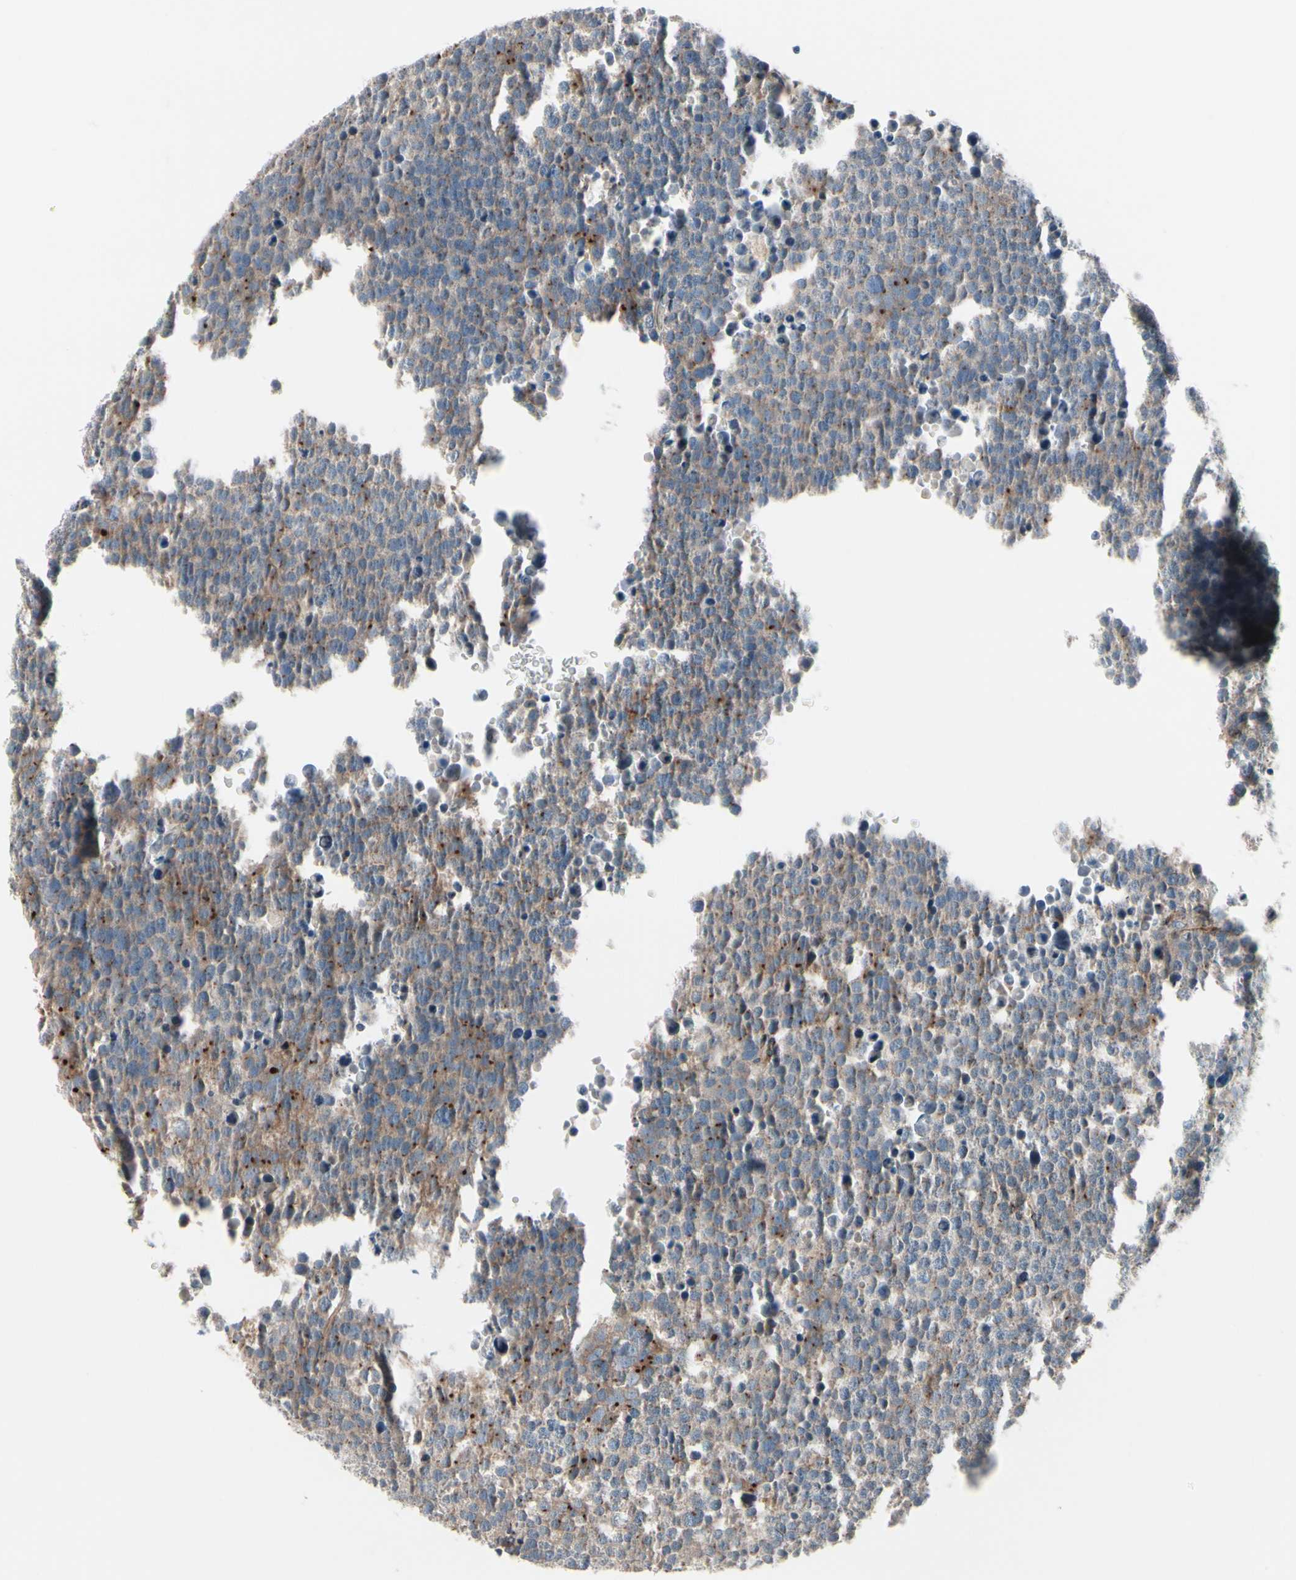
{"staining": {"intensity": "moderate", "quantity": "25%-75%", "location": "cytoplasmic/membranous"}, "tissue": "testis cancer", "cell_type": "Tumor cells", "image_type": "cancer", "snomed": [{"axis": "morphology", "description": "Seminoma, NOS"}, {"axis": "topography", "description": "Testis"}], "caption": "The photomicrograph displays staining of testis cancer, revealing moderate cytoplasmic/membranous protein expression (brown color) within tumor cells. (DAB IHC with brightfield microscopy, high magnification).", "gene": "PRKAR2B", "patient": {"sex": "male", "age": 71}}